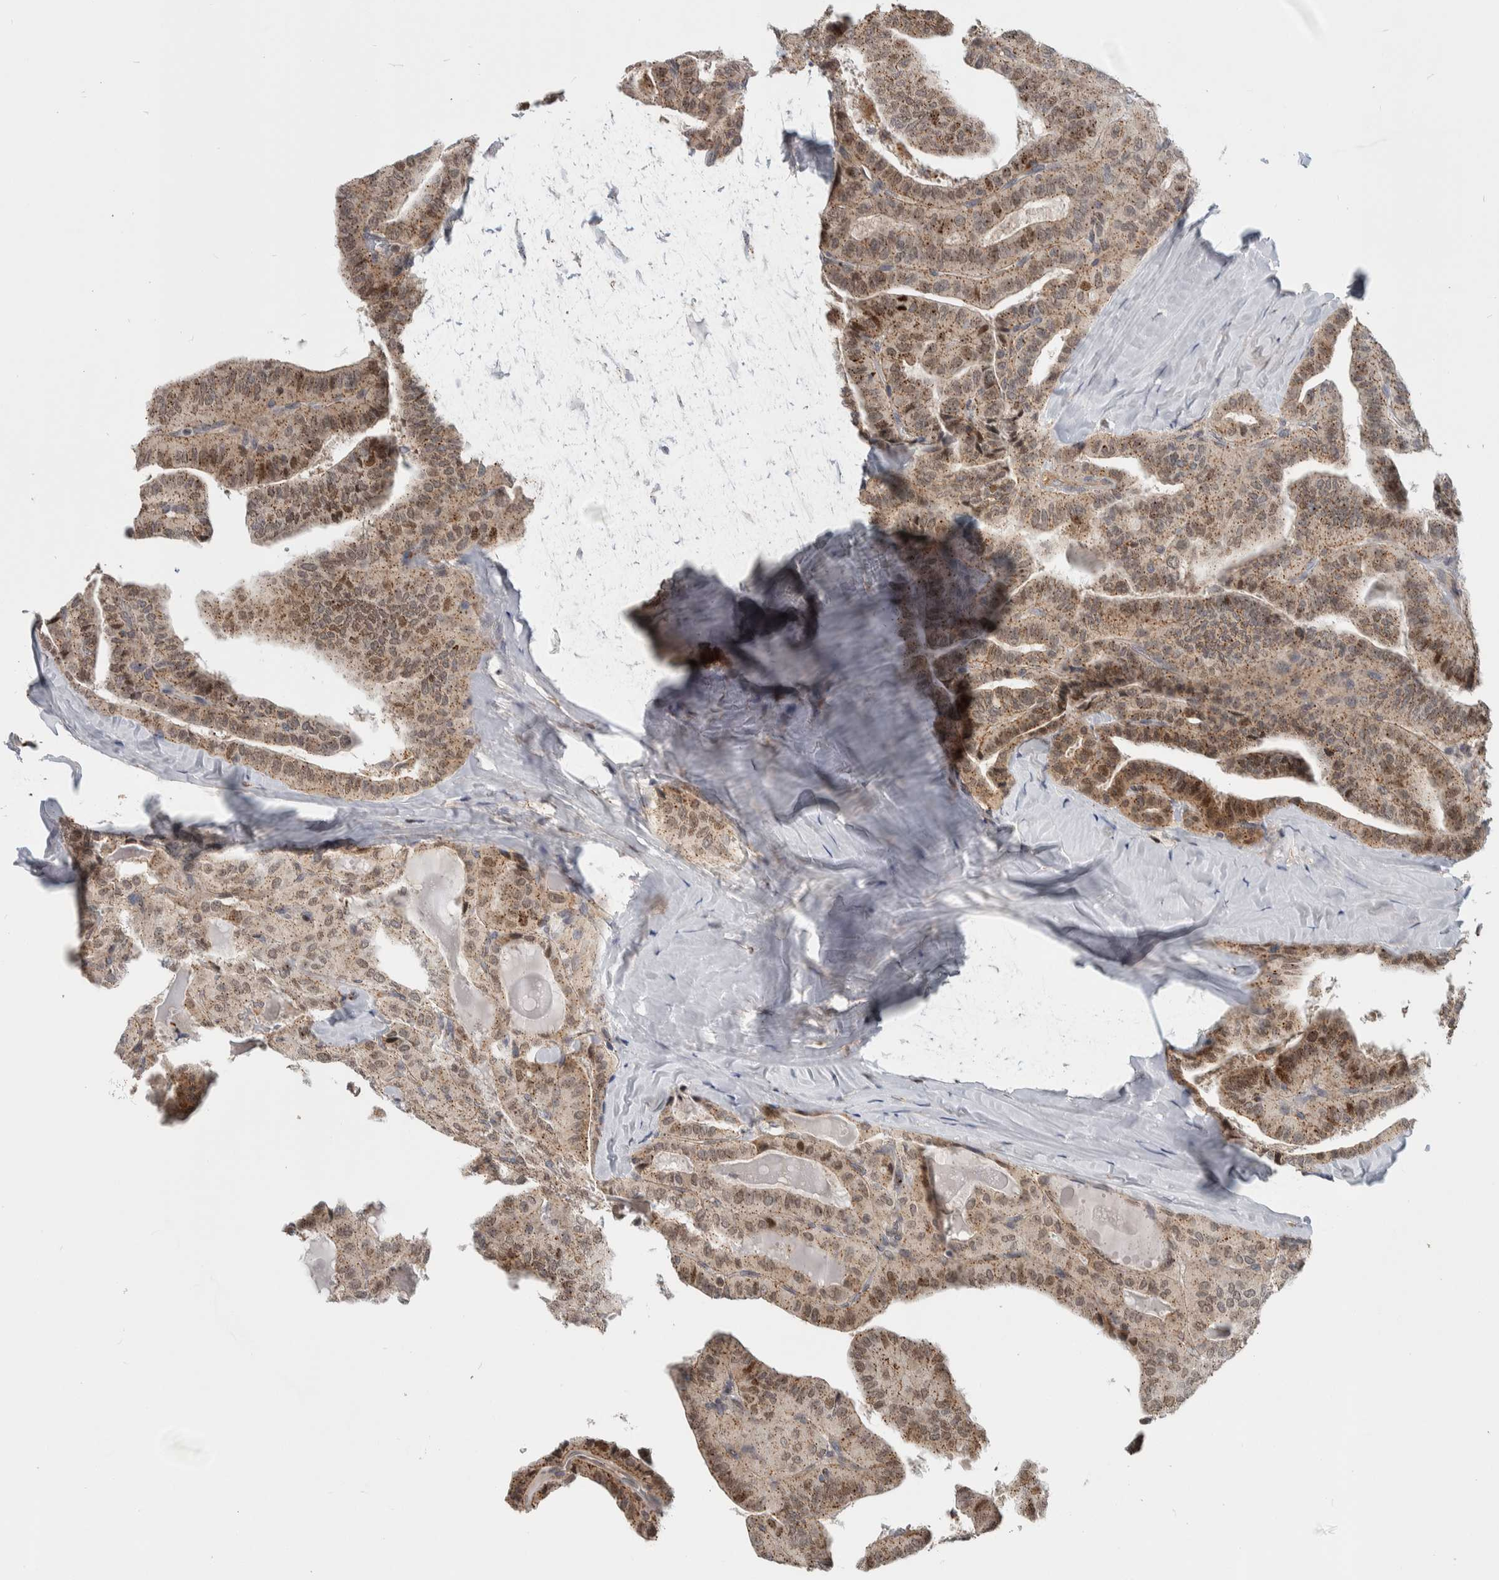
{"staining": {"intensity": "moderate", "quantity": ">75%", "location": "cytoplasmic/membranous,nuclear"}, "tissue": "thyroid cancer", "cell_type": "Tumor cells", "image_type": "cancer", "snomed": [{"axis": "morphology", "description": "Papillary adenocarcinoma, NOS"}, {"axis": "topography", "description": "Thyroid gland"}], "caption": "A histopathology image of human thyroid papillary adenocarcinoma stained for a protein demonstrates moderate cytoplasmic/membranous and nuclear brown staining in tumor cells.", "gene": "MSL1", "patient": {"sex": "male", "age": 77}}